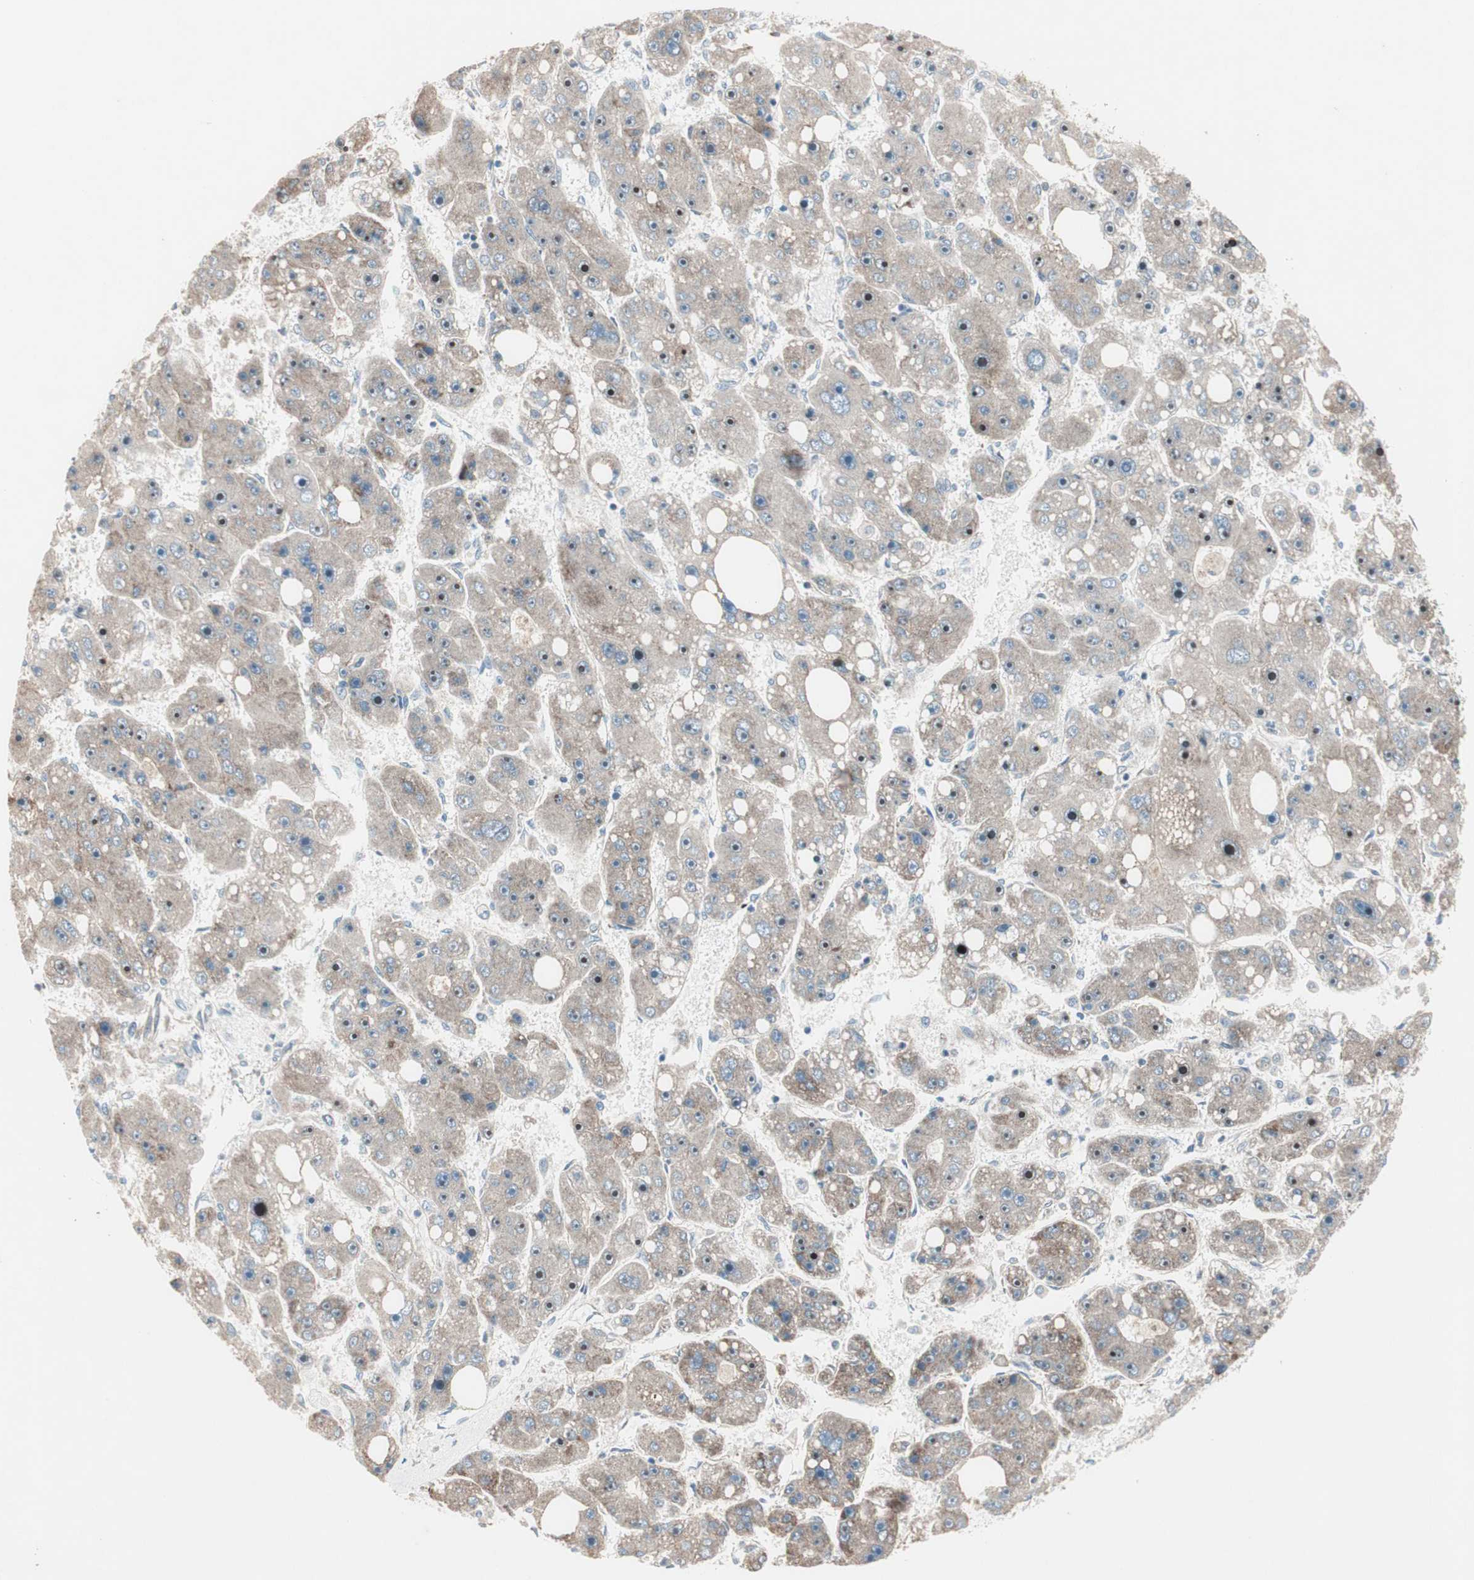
{"staining": {"intensity": "strong", "quantity": ">75%", "location": "cytoplasmic/membranous,nuclear"}, "tissue": "liver cancer", "cell_type": "Tumor cells", "image_type": "cancer", "snomed": [{"axis": "morphology", "description": "Carcinoma, Hepatocellular, NOS"}, {"axis": "topography", "description": "Liver"}], "caption": "Brown immunohistochemical staining in liver cancer shows strong cytoplasmic/membranous and nuclear staining in about >75% of tumor cells.", "gene": "CCL14", "patient": {"sex": "female", "age": 61}}